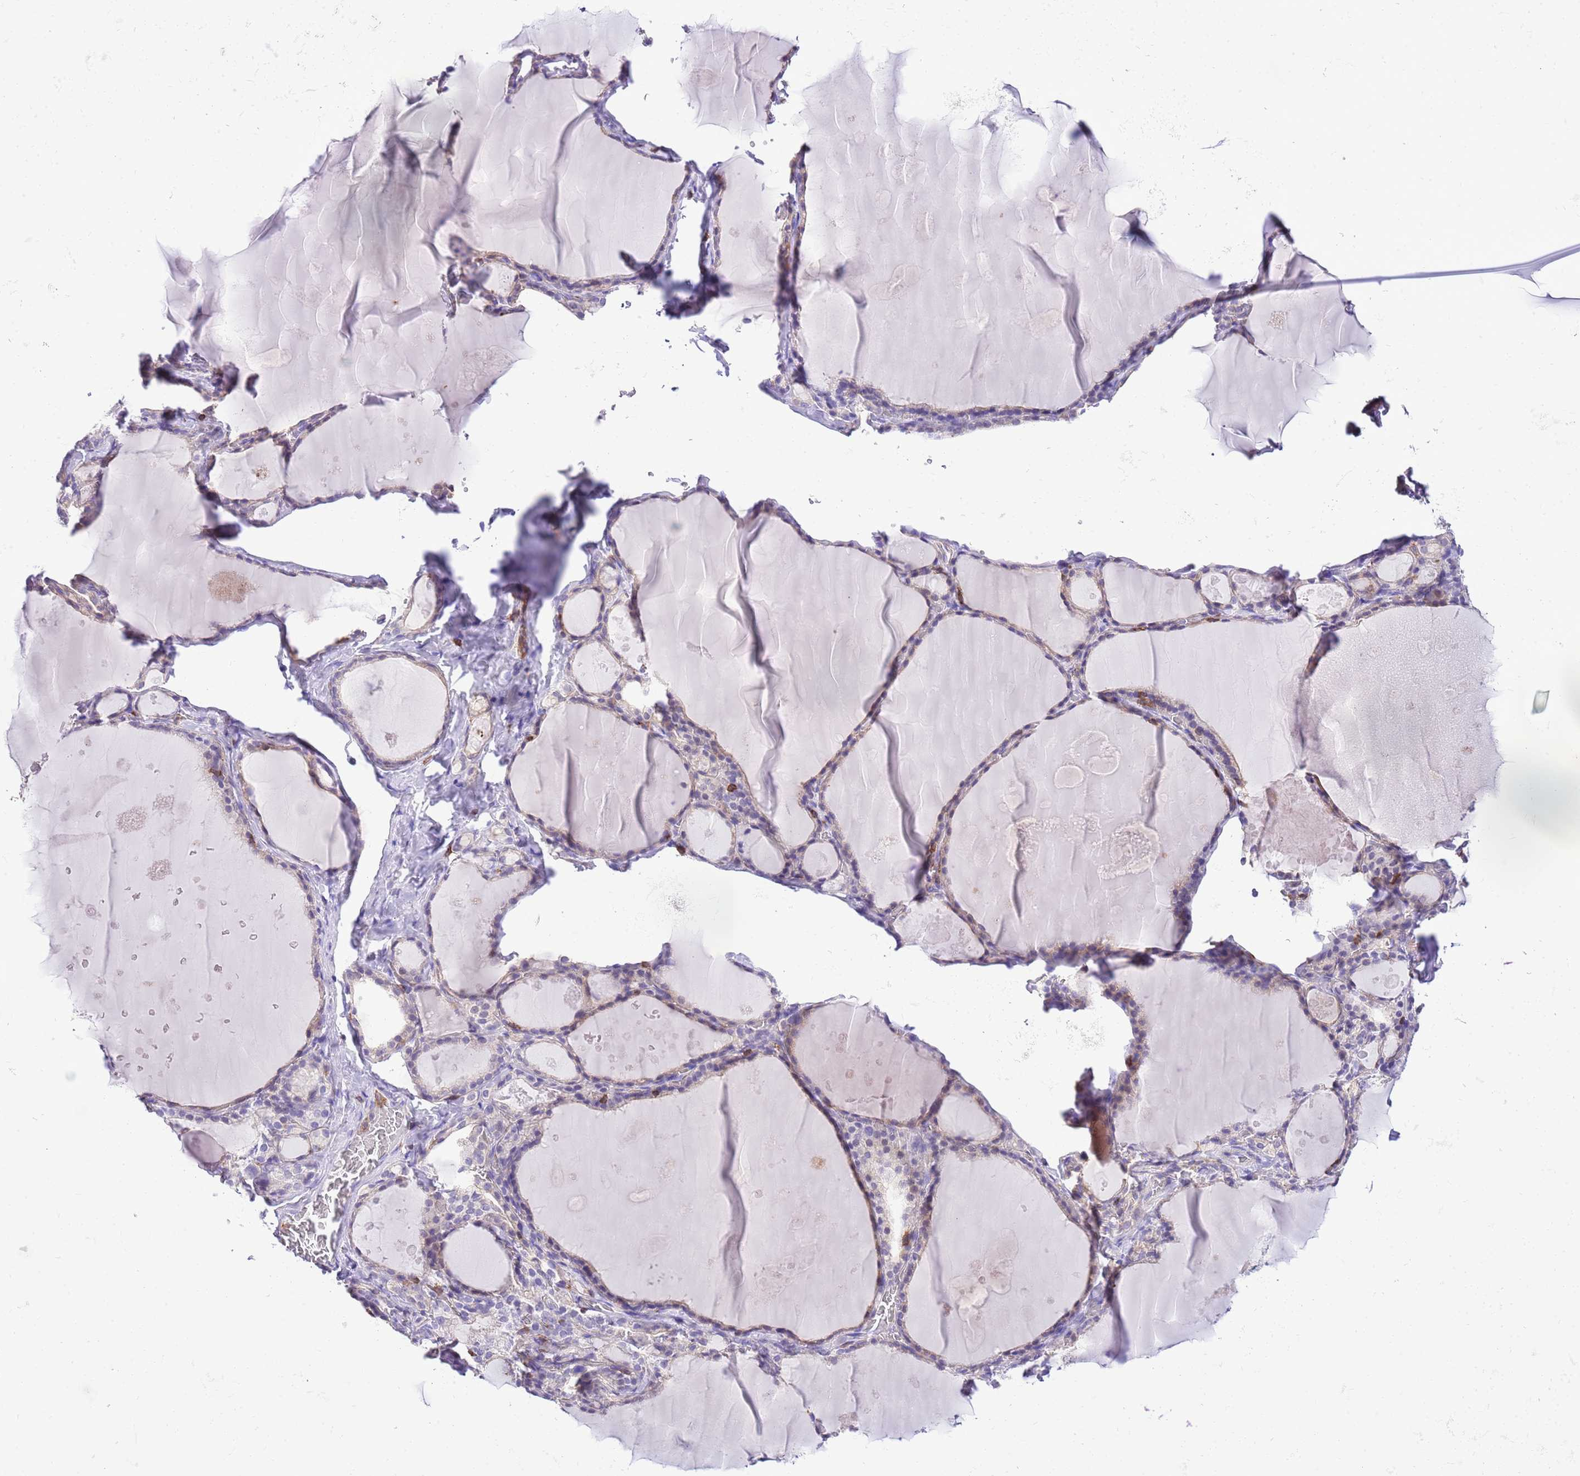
{"staining": {"intensity": "weak", "quantity": "25%-75%", "location": "cytoplasmic/membranous"}, "tissue": "thyroid gland", "cell_type": "Glandular cells", "image_type": "normal", "snomed": [{"axis": "morphology", "description": "Normal tissue, NOS"}, {"axis": "topography", "description": "Thyroid gland"}], "caption": "IHC of unremarkable human thyroid gland exhibits low levels of weak cytoplasmic/membranous positivity in about 25%-75% of glandular cells. (Brightfield microscopy of DAB IHC at high magnification).", "gene": "CNN2", "patient": {"sex": "male", "age": 56}}